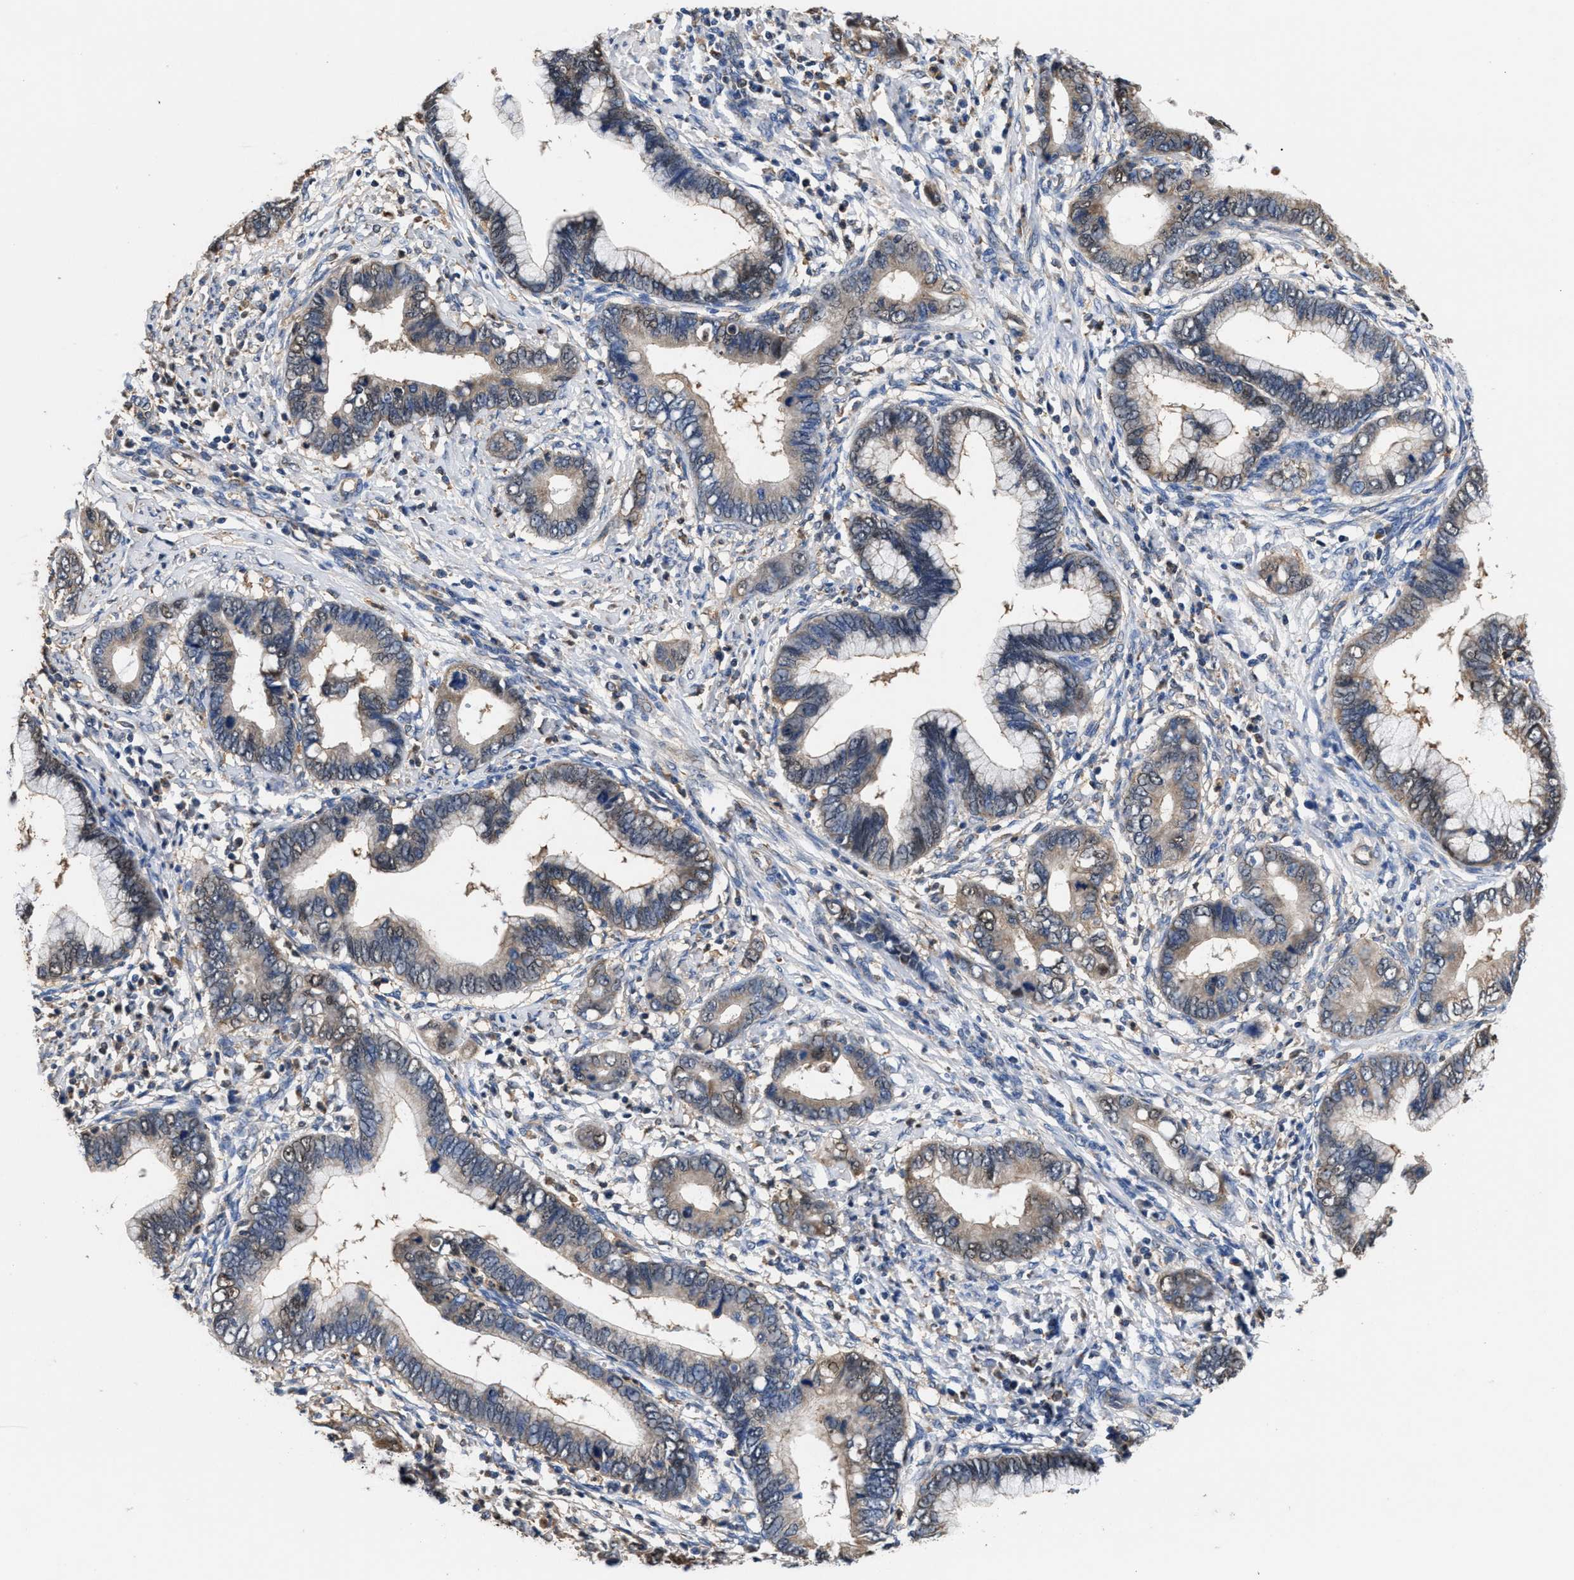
{"staining": {"intensity": "weak", "quantity": ">75%", "location": "cytoplasmic/membranous"}, "tissue": "cervical cancer", "cell_type": "Tumor cells", "image_type": "cancer", "snomed": [{"axis": "morphology", "description": "Adenocarcinoma, NOS"}, {"axis": "topography", "description": "Cervix"}], "caption": "Brown immunohistochemical staining in cervical cancer reveals weak cytoplasmic/membranous positivity in about >75% of tumor cells.", "gene": "ACLY", "patient": {"sex": "female", "age": 44}}